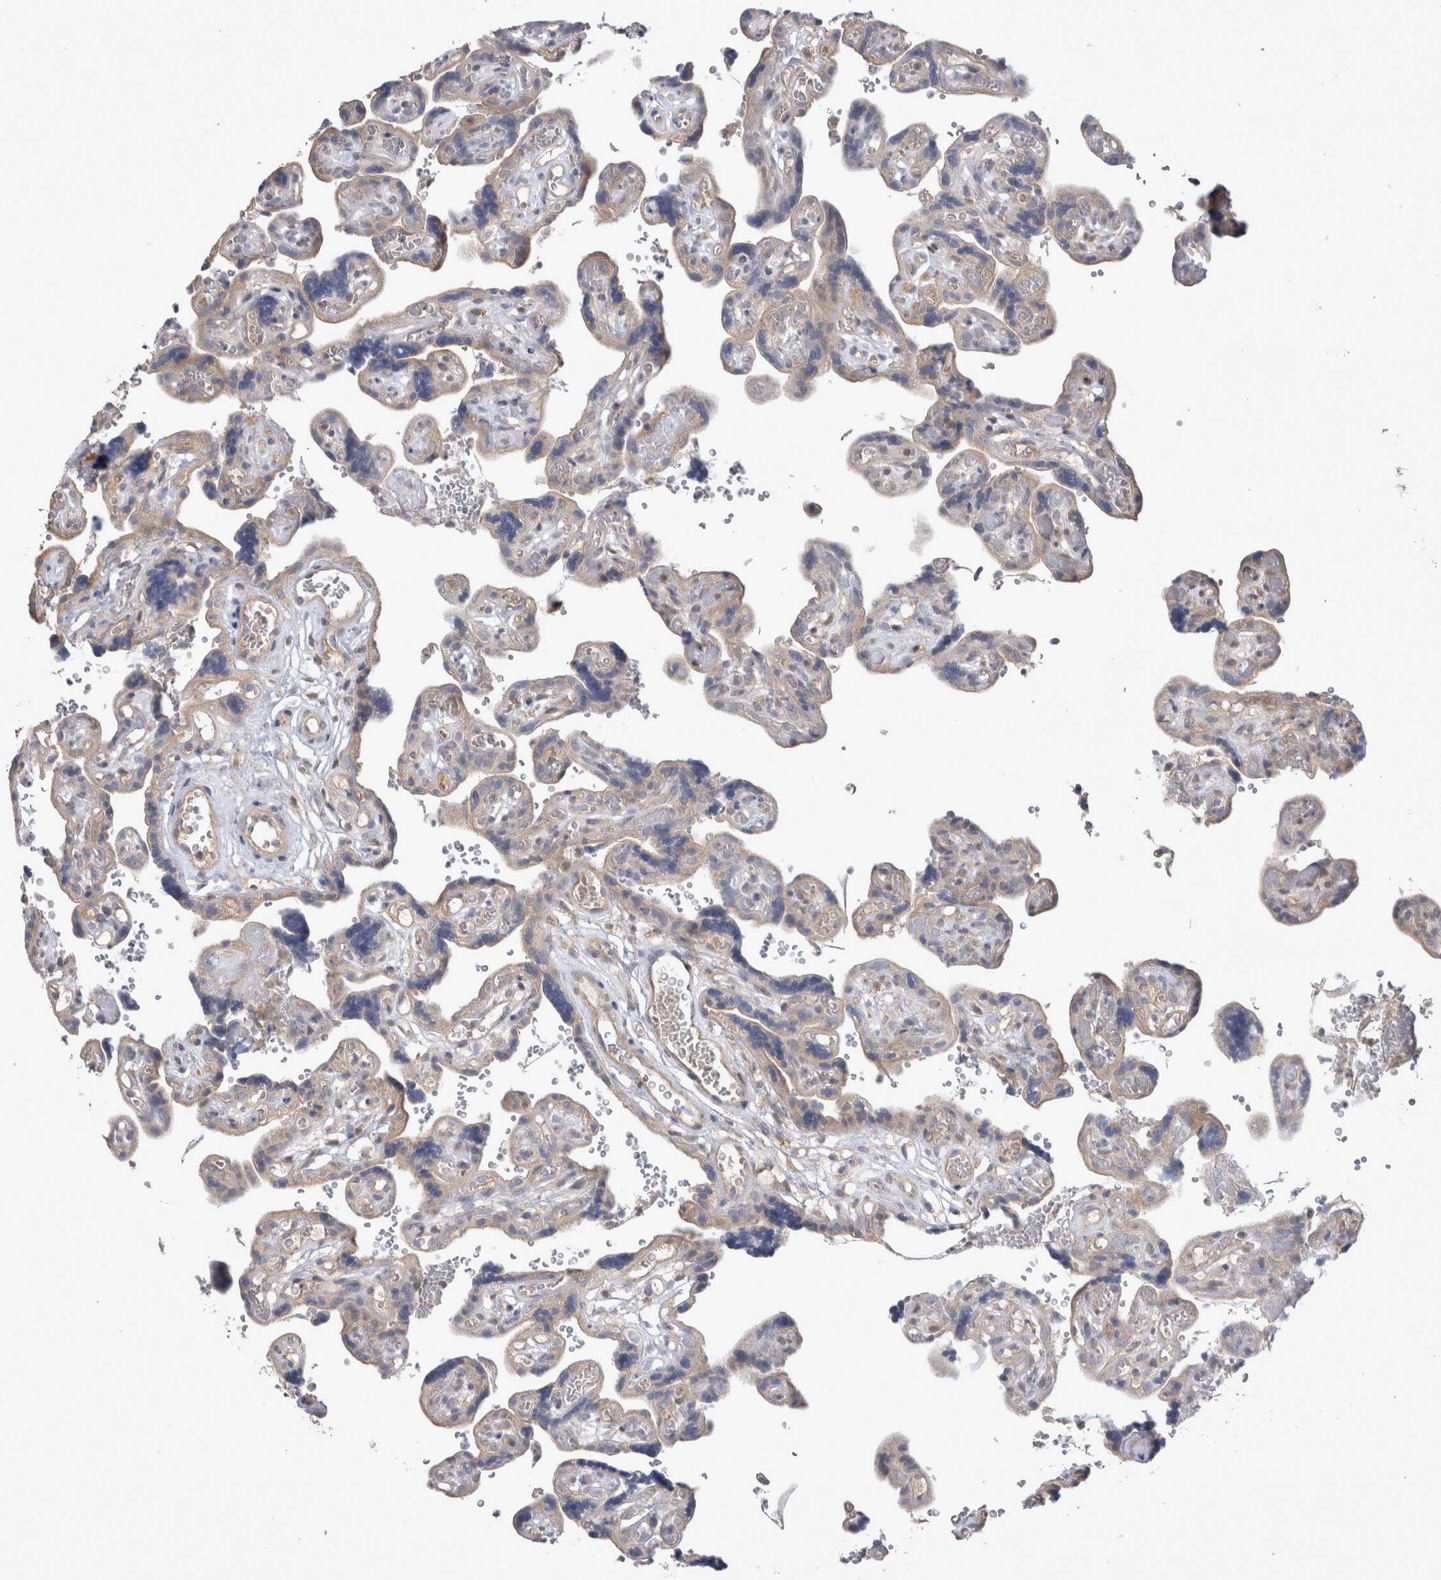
{"staining": {"intensity": "weak", "quantity": ">75%", "location": "cytoplasmic/membranous"}, "tissue": "placenta", "cell_type": "Decidual cells", "image_type": "normal", "snomed": [{"axis": "morphology", "description": "Normal tissue, NOS"}, {"axis": "topography", "description": "Placenta"}], "caption": "Immunohistochemistry (IHC) (DAB (3,3'-diaminobenzidine)) staining of unremarkable placenta displays weak cytoplasmic/membranous protein expression in about >75% of decidual cells.", "gene": "SRD5A3", "patient": {"sex": "female", "age": 30}}